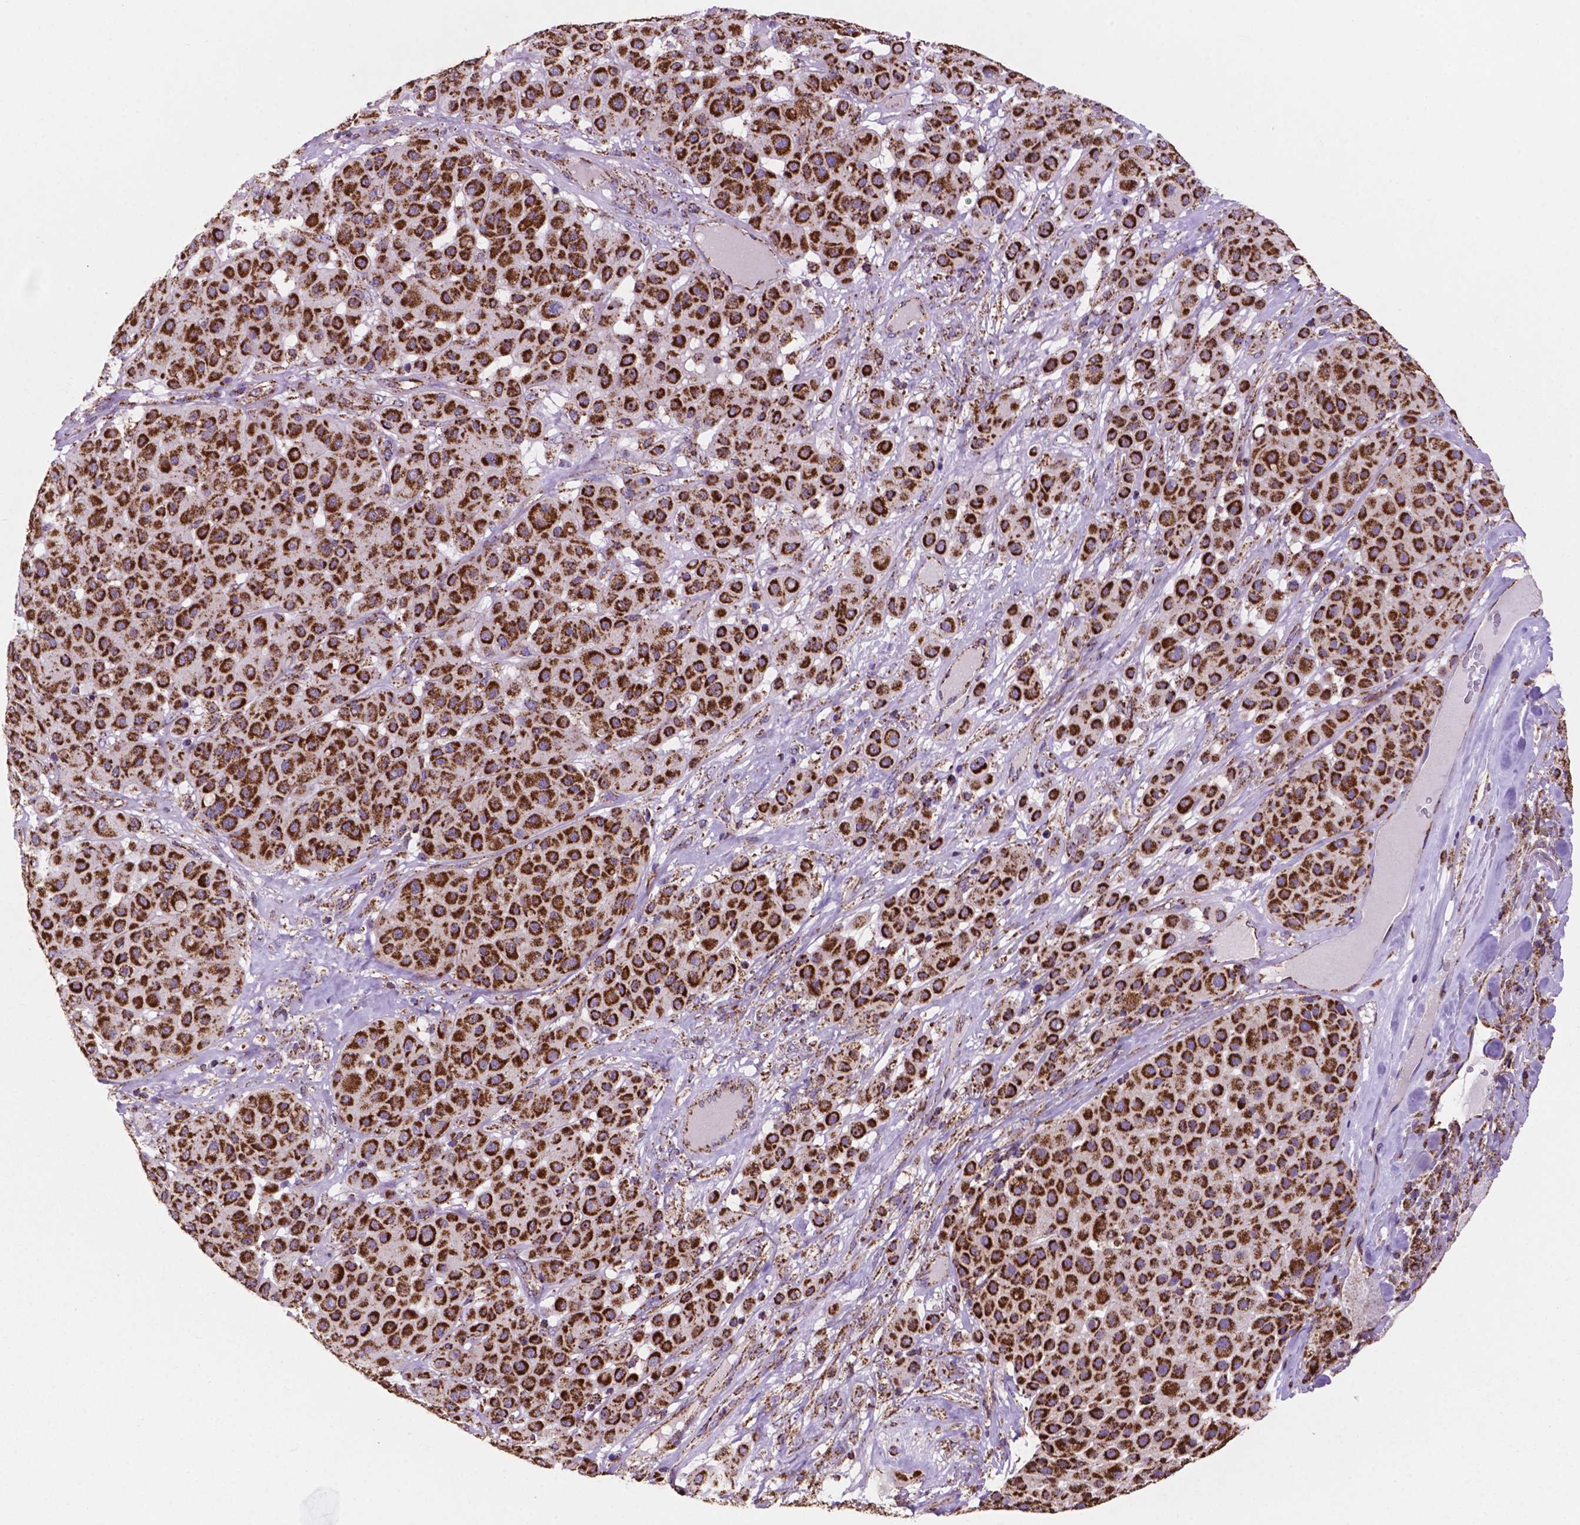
{"staining": {"intensity": "strong", "quantity": ">75%", "location": "cytoplasmic/membranous"}, "tissue": "melanoma", "cell_type": "Tumor cells", "image_type": "cancer", "snomed": [{"axis": "morphology", "description": "Malignant melanoma, Metastatic site"}, {"axis": "topography", "description": "Smooth muscle"}], "caption": "Brown immunohistochemical staining in malignant melanoma (metastatic site) demonstrates strong cytoplasmic/membranous staining in approximately >75% of tumor cells. The staining is performed using DAB (3,3'-diaminobenzidine) brown chromogen to label protein expression. The nuclei are counter-stained blue using hematoxylin.", "gene": "HSPD1", "patient": {"sex": "male", "age": 41}}